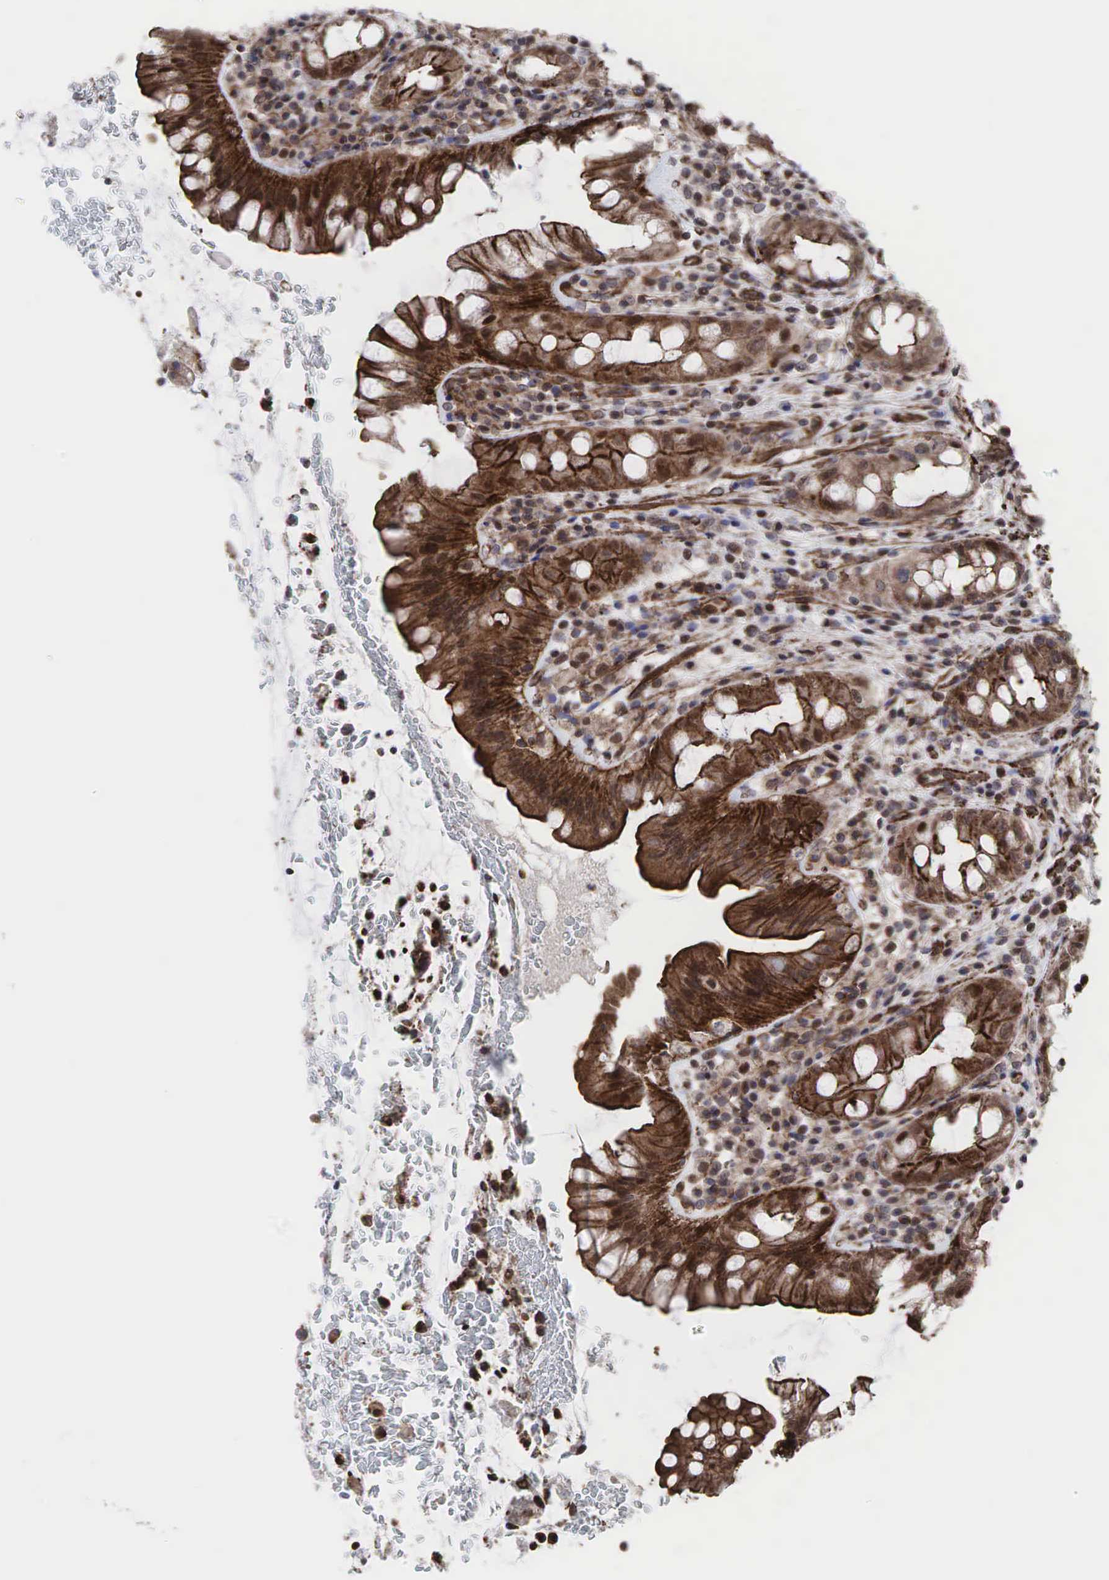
{"staining": {"intensity": "moderate", "quantity": ">75%", "location": "cytoplasmic/membranous"}, "tissue": "rectum", "cell_type": "Glandular cells", "image_type": "normal", "snomed": [{"axis": "morphology", "description": "Normal tissue, NOS"}, {"axis": "topography", "description": "Rectum"}], "caption": "Protein expression analysis of benign human rectum reveals moderate cytoplasmic/membranous expression in approximately >75% of glandular cells. (DAB (3,3'-diaminobenzidine) = brown stain, brightfield microscopy at high magnification).", "gene": "GPRASP1", "patient": {"sex": "male", "age": 65}}